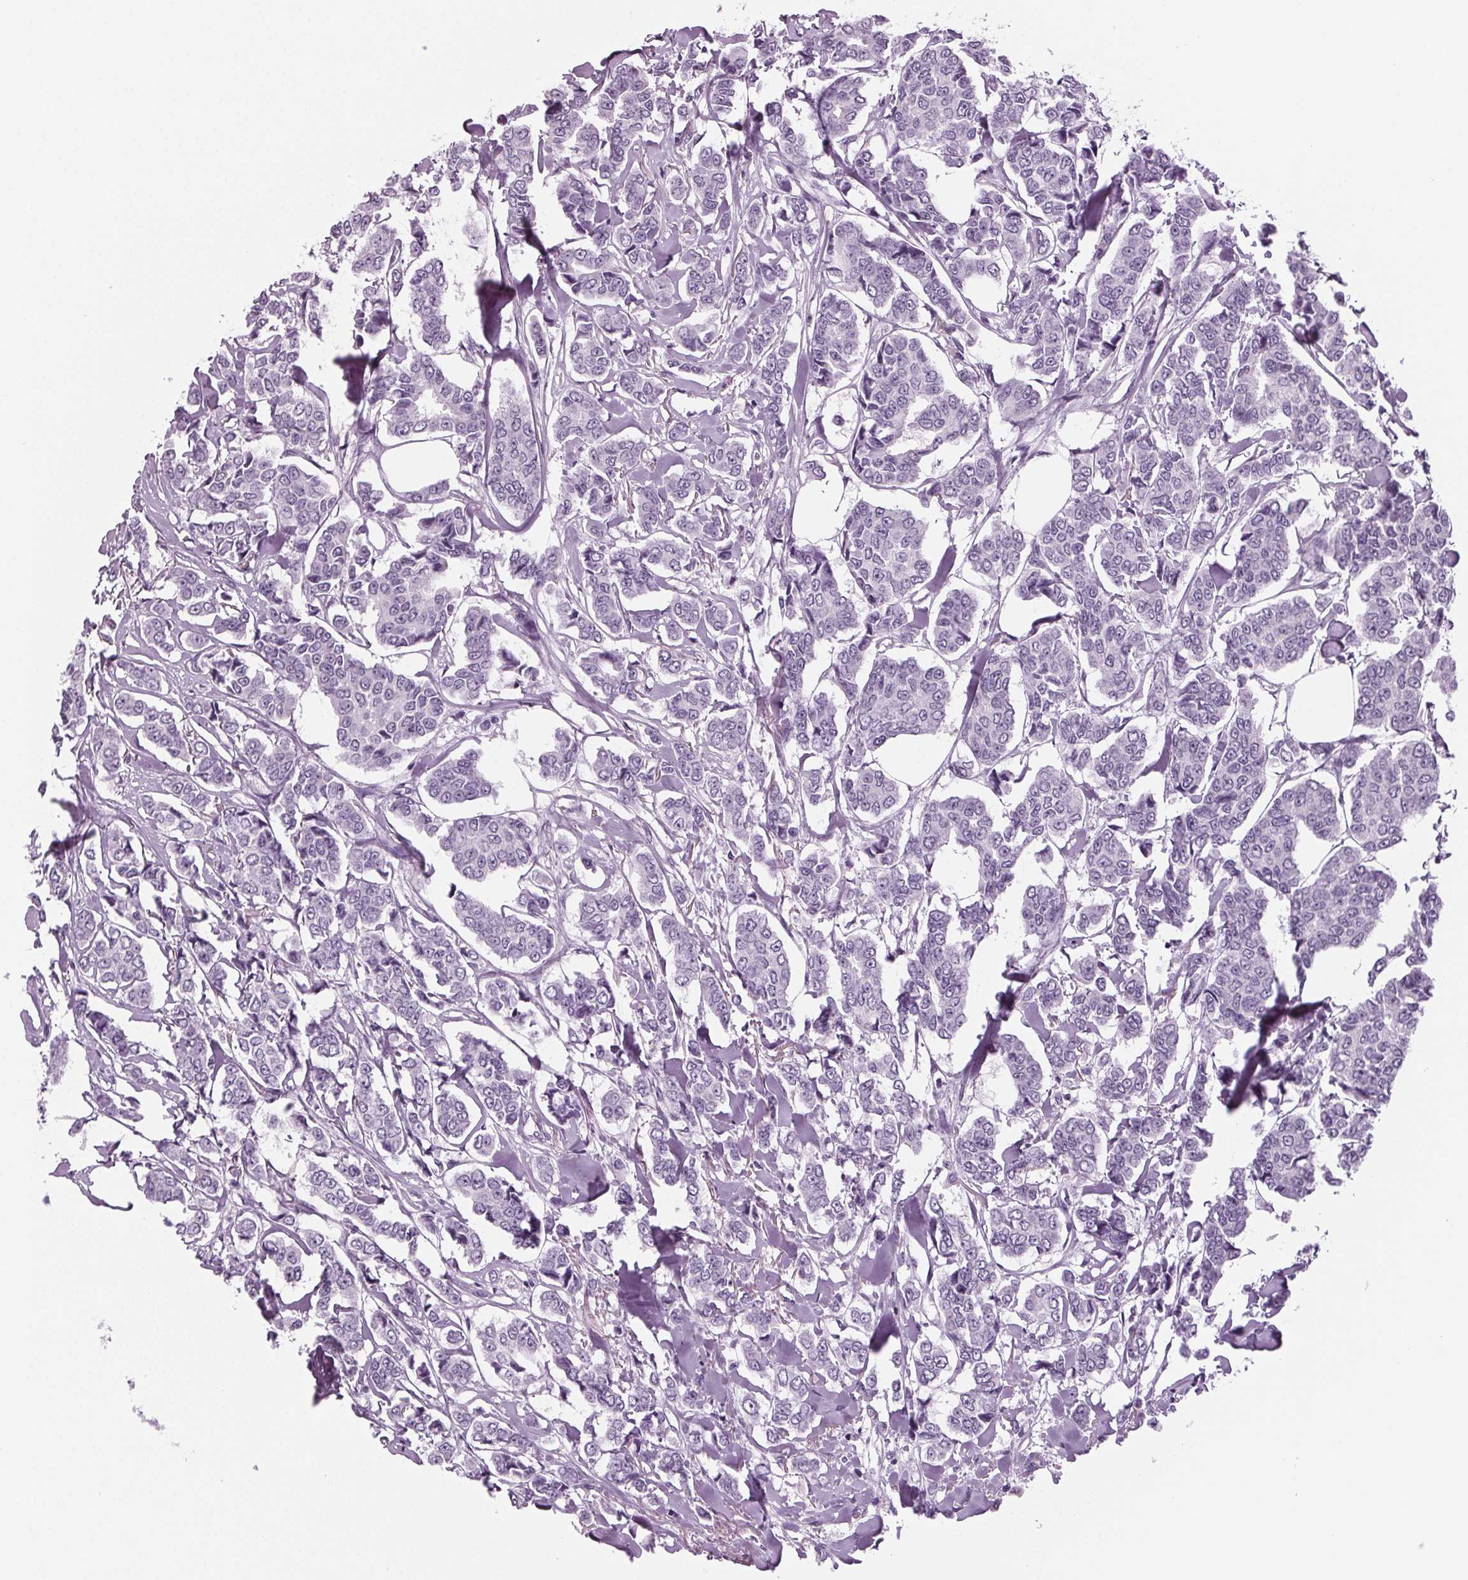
{"staining": {"intensity": "negative", "quantity": "none", "location": "none"}, "tissue": "breast cancer", "cell_type": "Tumor cells", "image_type": "cancer", "snomed": [{"axis": "morphology", "description": "Duct carcinoma"}, {"axis": "topography", "description": "Breast"}], "caption": "High power microscopy histopathology image of an immunohistochemistry image of breast cancer (invasive ductal carcinoma), revealing no significant expression in tumor cells.", "gene": "BHLHE22", "patient": {"sex": "female", "age": 94}}